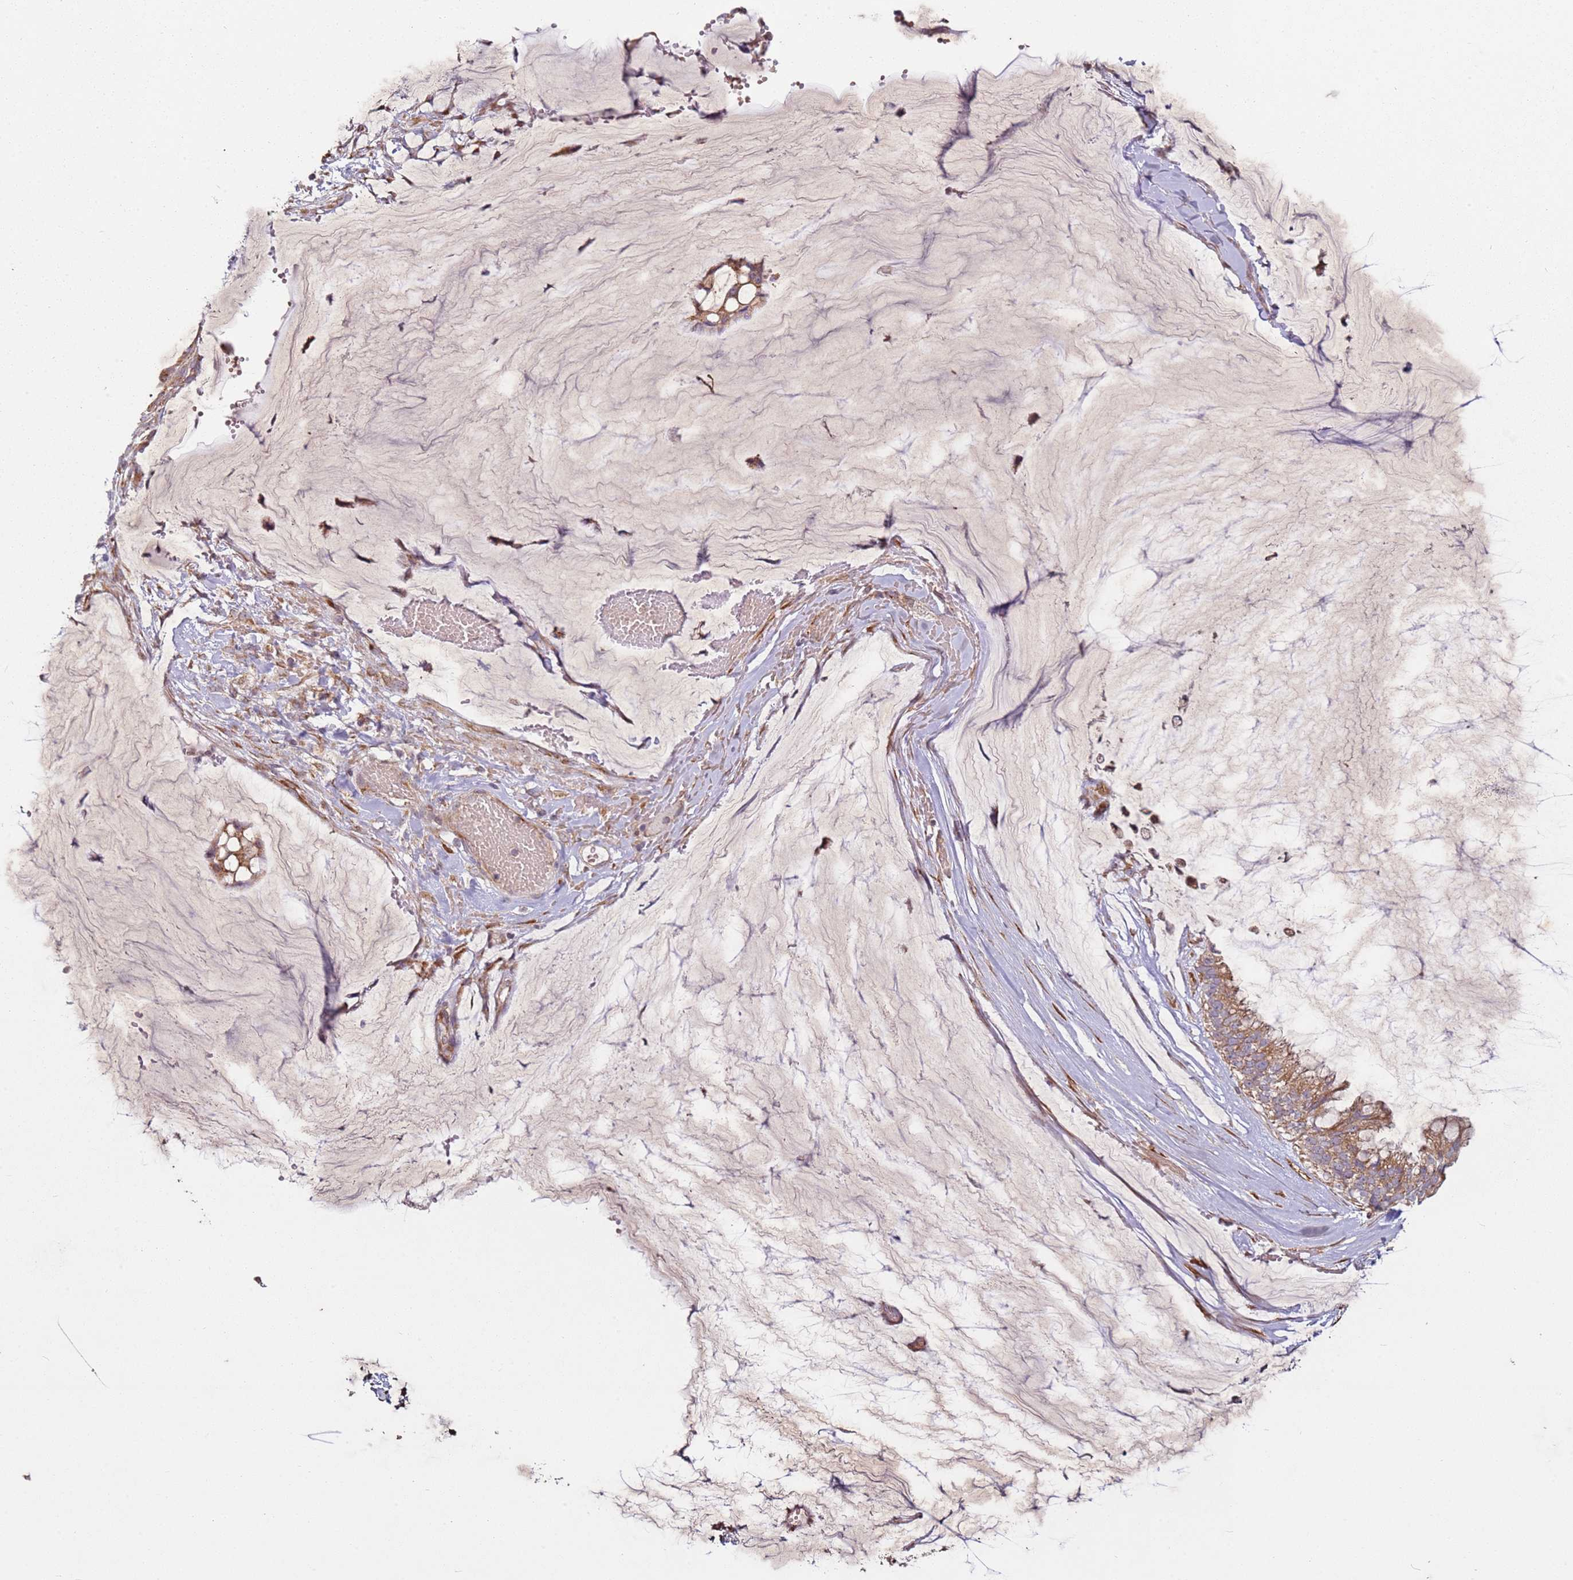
{"staining": {"intensity": "moderate", "quantity": ">75%", "location": "cytoplasmic/membranous"}, "tissue": "ovarian cancer", "cell_type": "Tumor cells", "image_type": "cancer", "snomed": [{"axis": "morphology", "description": "Cystadenocarcinoma, mucinous, NOS"}, {"axis": "topography", "description": "Ovary"}], "caption": "Ovarian cancer (mucinous cystadenocarcinoma) tissue displays moderate cytoplasmic/membranous positivity in about >75% of tumor cells (DAB IHC with brightfield microscopy, high magnification).", "gene": "ARFRP1", "patient": {"sex": "female", "age": 39}}